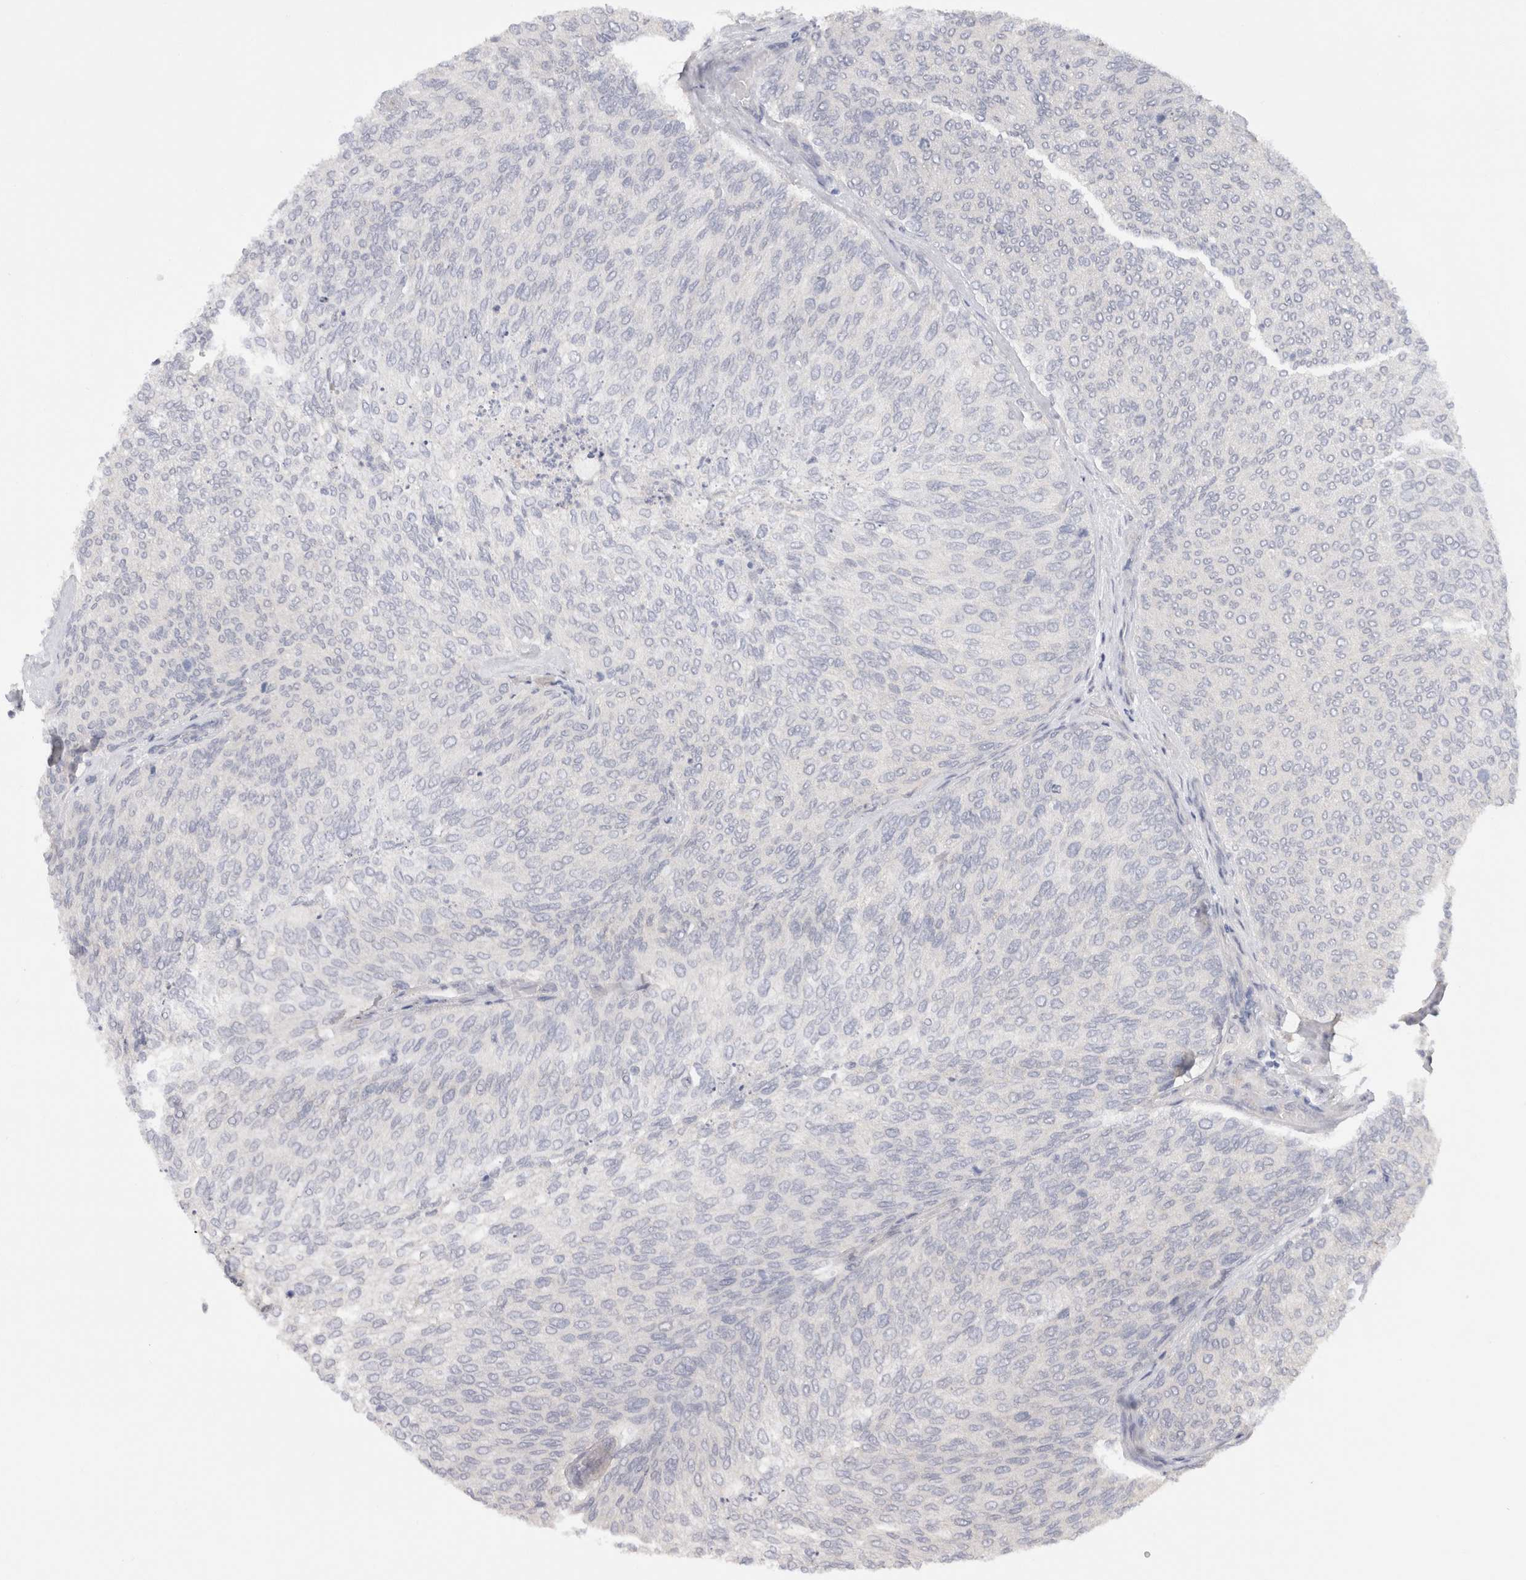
{"staining": {"intensity": "negative", "quantity": "none", "location": "none"}, "tissue": "urothelial cancer", "cell_type": "Tumor cells", "image_type": "cancer", "snomed": [{"axis": "morphology", "description": "Urothelial carcinoma, Low grade"}, {"axis": "topography", "description": "Urinary bladder"}], "caption": "A high-resolution histopathology image shows immunohistochemistry (IHC) staining of urothelial cancer, which demonstrates no significant positivity in tumor cells.", "gene": "CHRM4", "patient": {"sex": "female", "age": 79}}